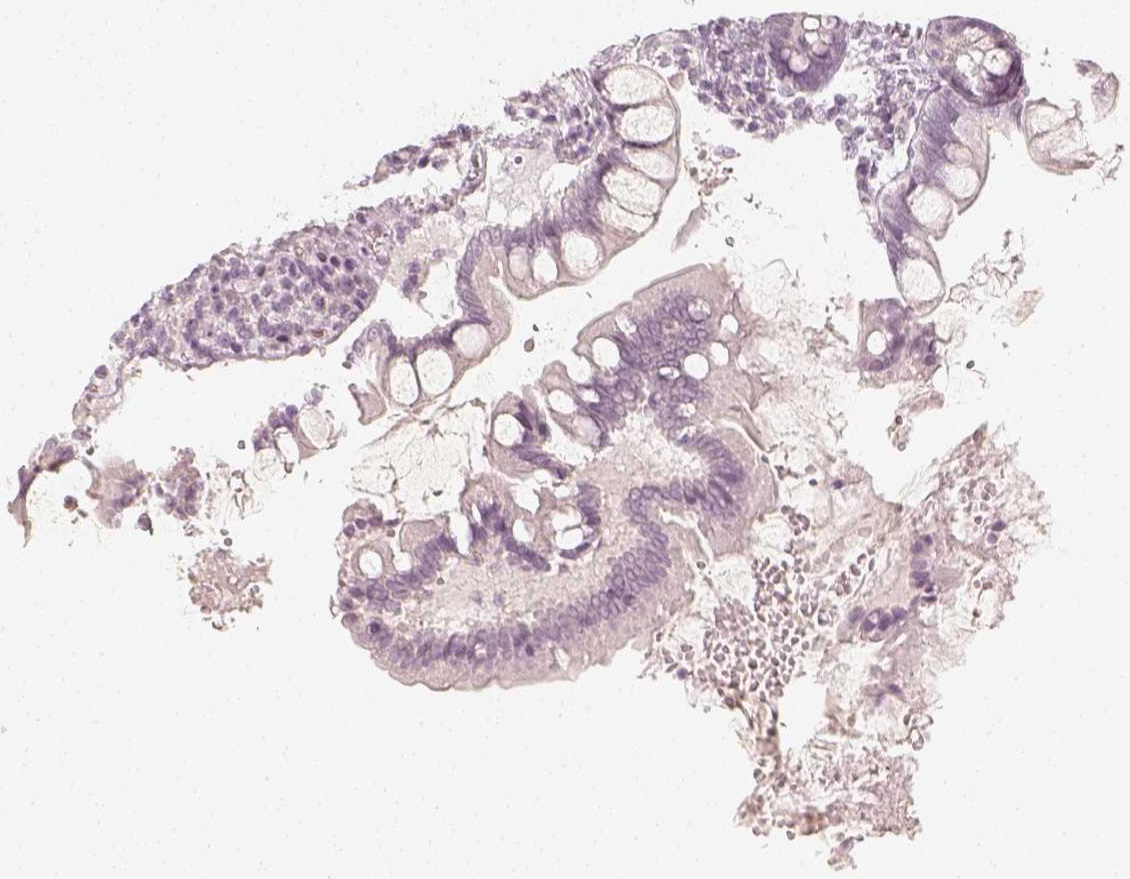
{"staining": {"intensity": "negative", "quantity": "none", "location": "none"}, "tissue": "small intestine", "cell_type": "Glandular cells", "image_type": "normal", "snomed": [{"axis": "morphology", "description": "Normal tissue, NOS"}, {"axis": "topography", "description": "Small intestine"}], "caption": "Protein analysis of benign small intestine exhibits no significant expression in glandular cells.", "gene": "KRTAP2", "patient": {"sex": "female", "age": 56}}